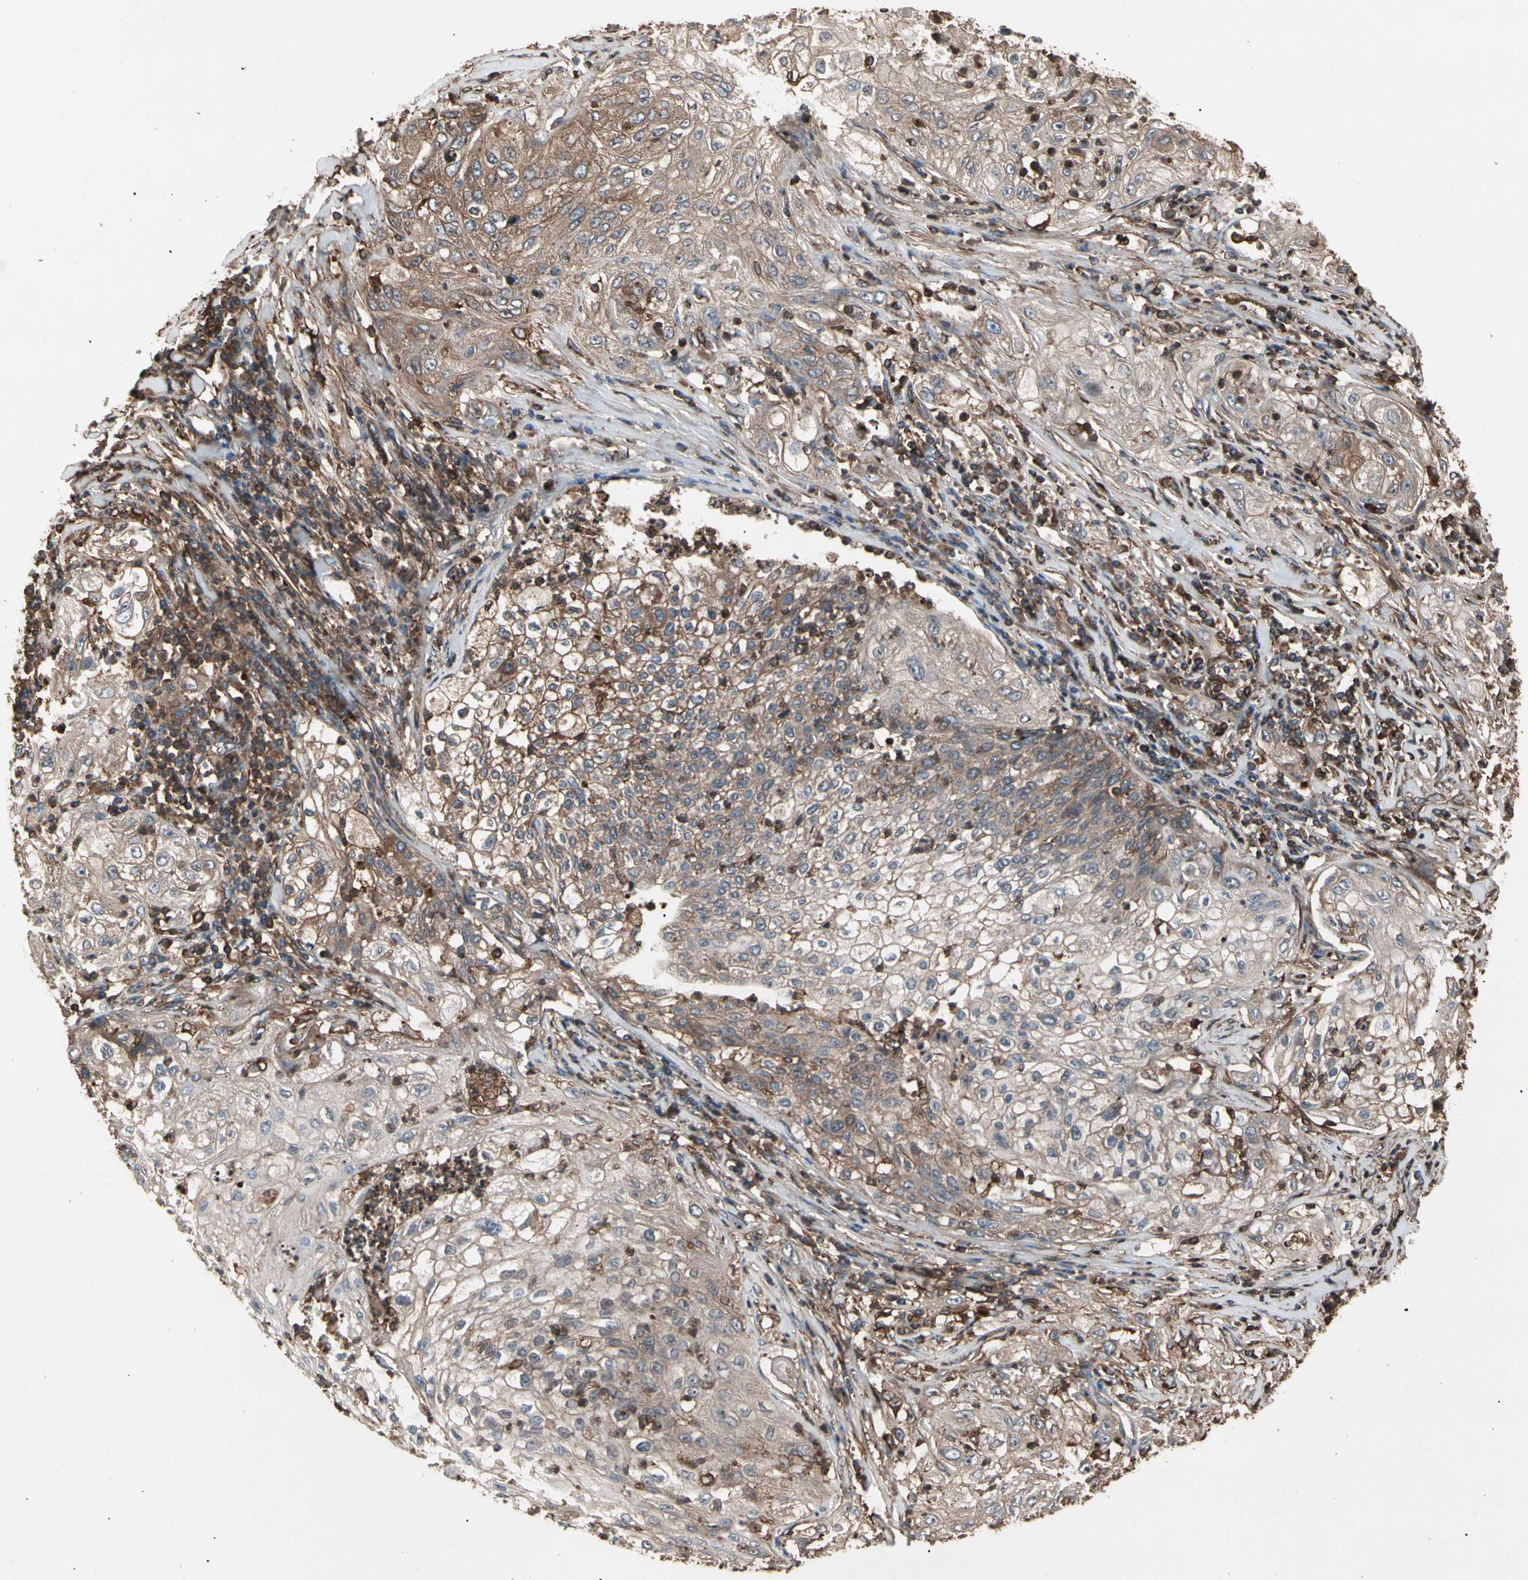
{"staining": {"intensity": "moderate", "quantity": "25%-75%", "location": "cytoplasmic/membranous"}, "tissue": "lung cancer", "cell_type": "Tumor cells", "image_type": "cancer", "snomed": [{"axis": "morphology", "description": "Inflammation, NOS"}, {"axis": "morphology", "description": "Squamous cell carcinoma, NOS"}, {"axis": "topography", "description": "Lymph node"}, {"axis": "topography", "description": "Soft tissue"}, {"axis": "topography", "description": "Lung"}], "caption": "Brown immunohistochemical staining in lung squamous cell carcinoma displays moderate cytoplasmic/membranous positivity in approximately 25%-75% of tumor cells.", "gene": "AGBL2", "patient": {"sex": "male", "age": 66}}